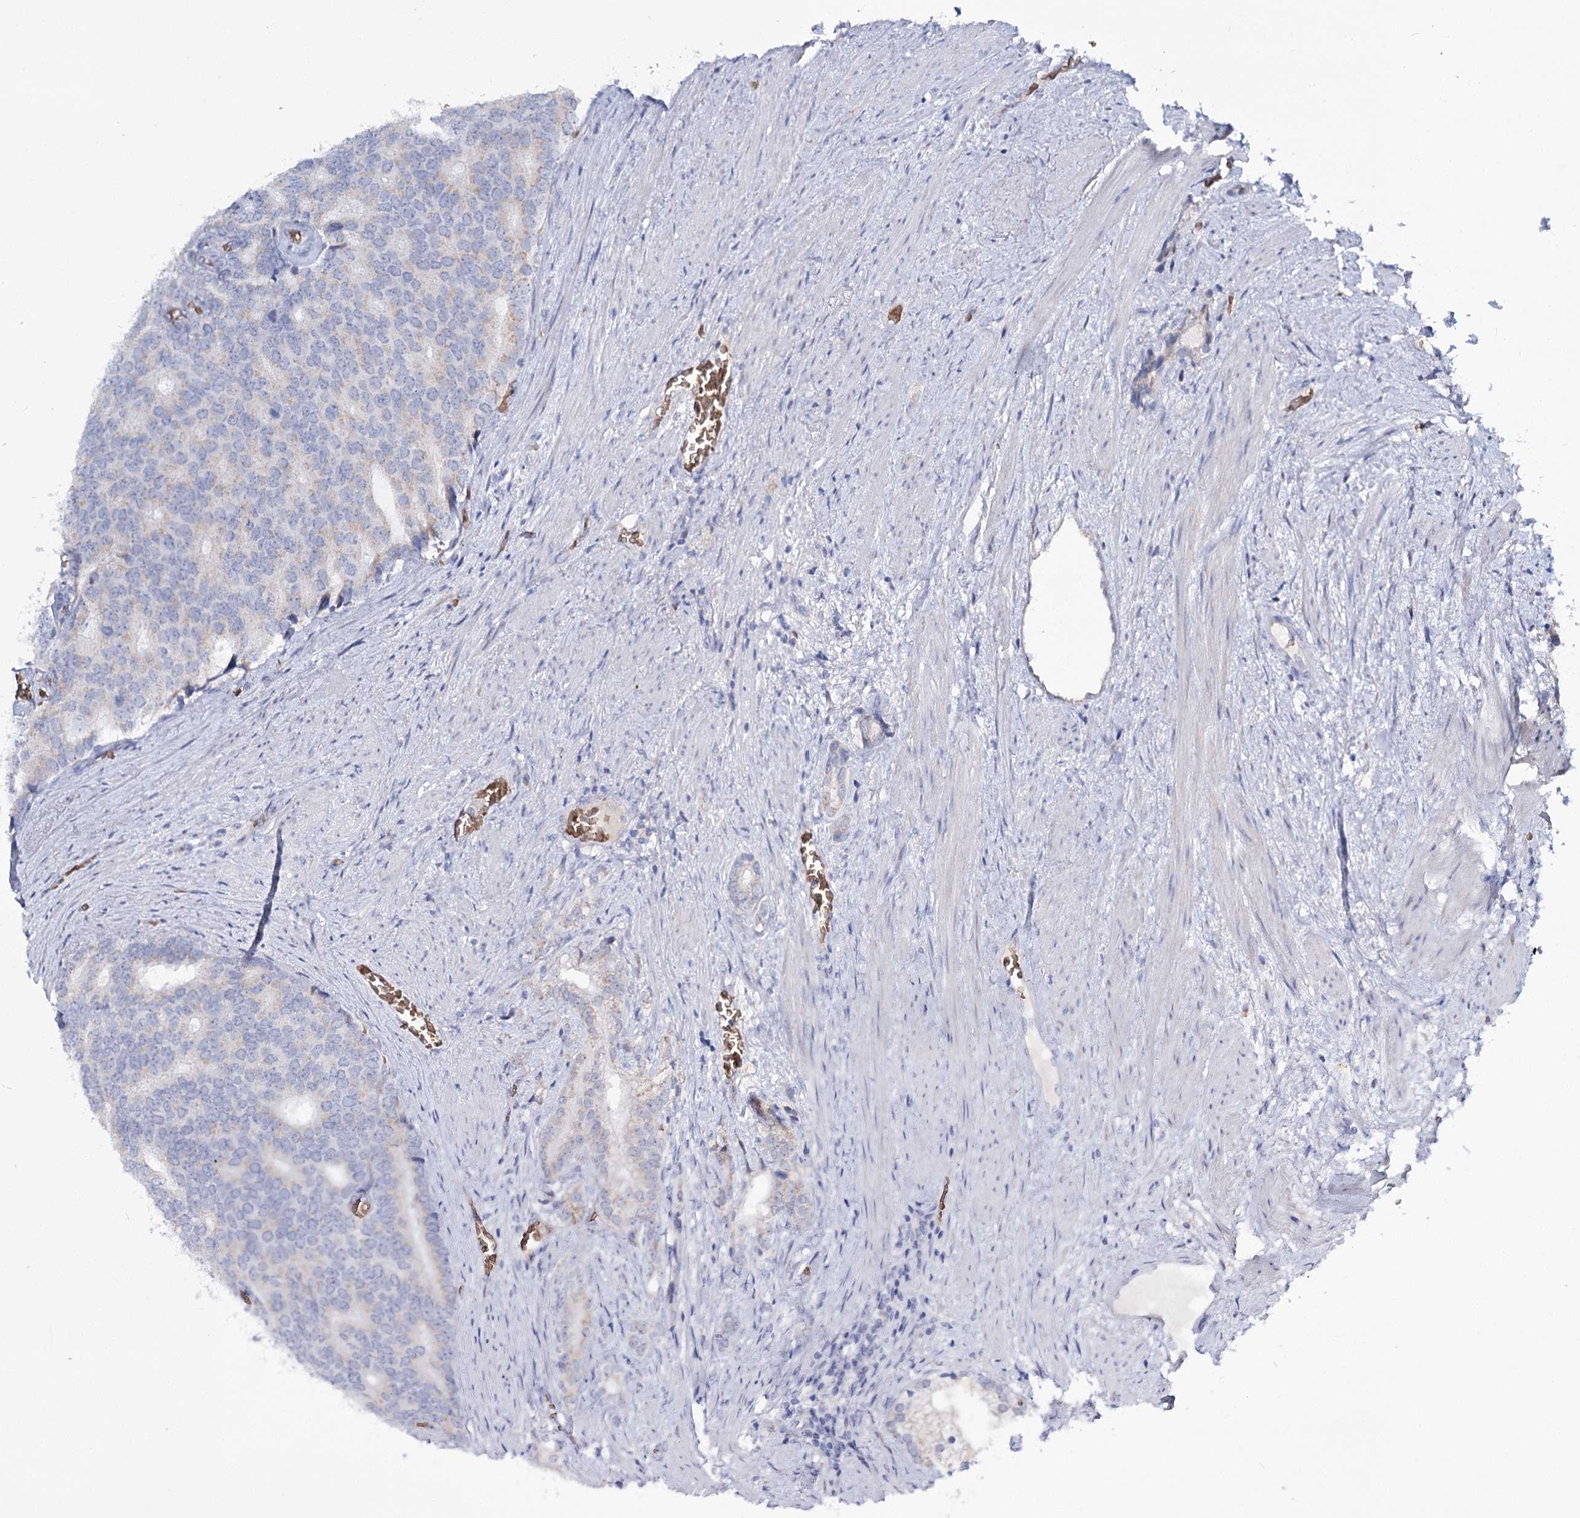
{"staining": {"intensity": "negative", "quantity": "none", "location": "none"}, "tissue": "prostate cancer", "cell_type": "Tumor cells", "image_type": "cancer", "snomed": [{"axis": "morphology", "description": "Adenocarcinoma, Low grade"}, {"axis": "topography", "description": "Prostate"}], "caption": "Prostate cancer stained for a protein using immunohistochemistry (IHC) reveals no positivity tumor cells.", "gene": "GBF1", "patient": {"sex": "male", "age": 71}}